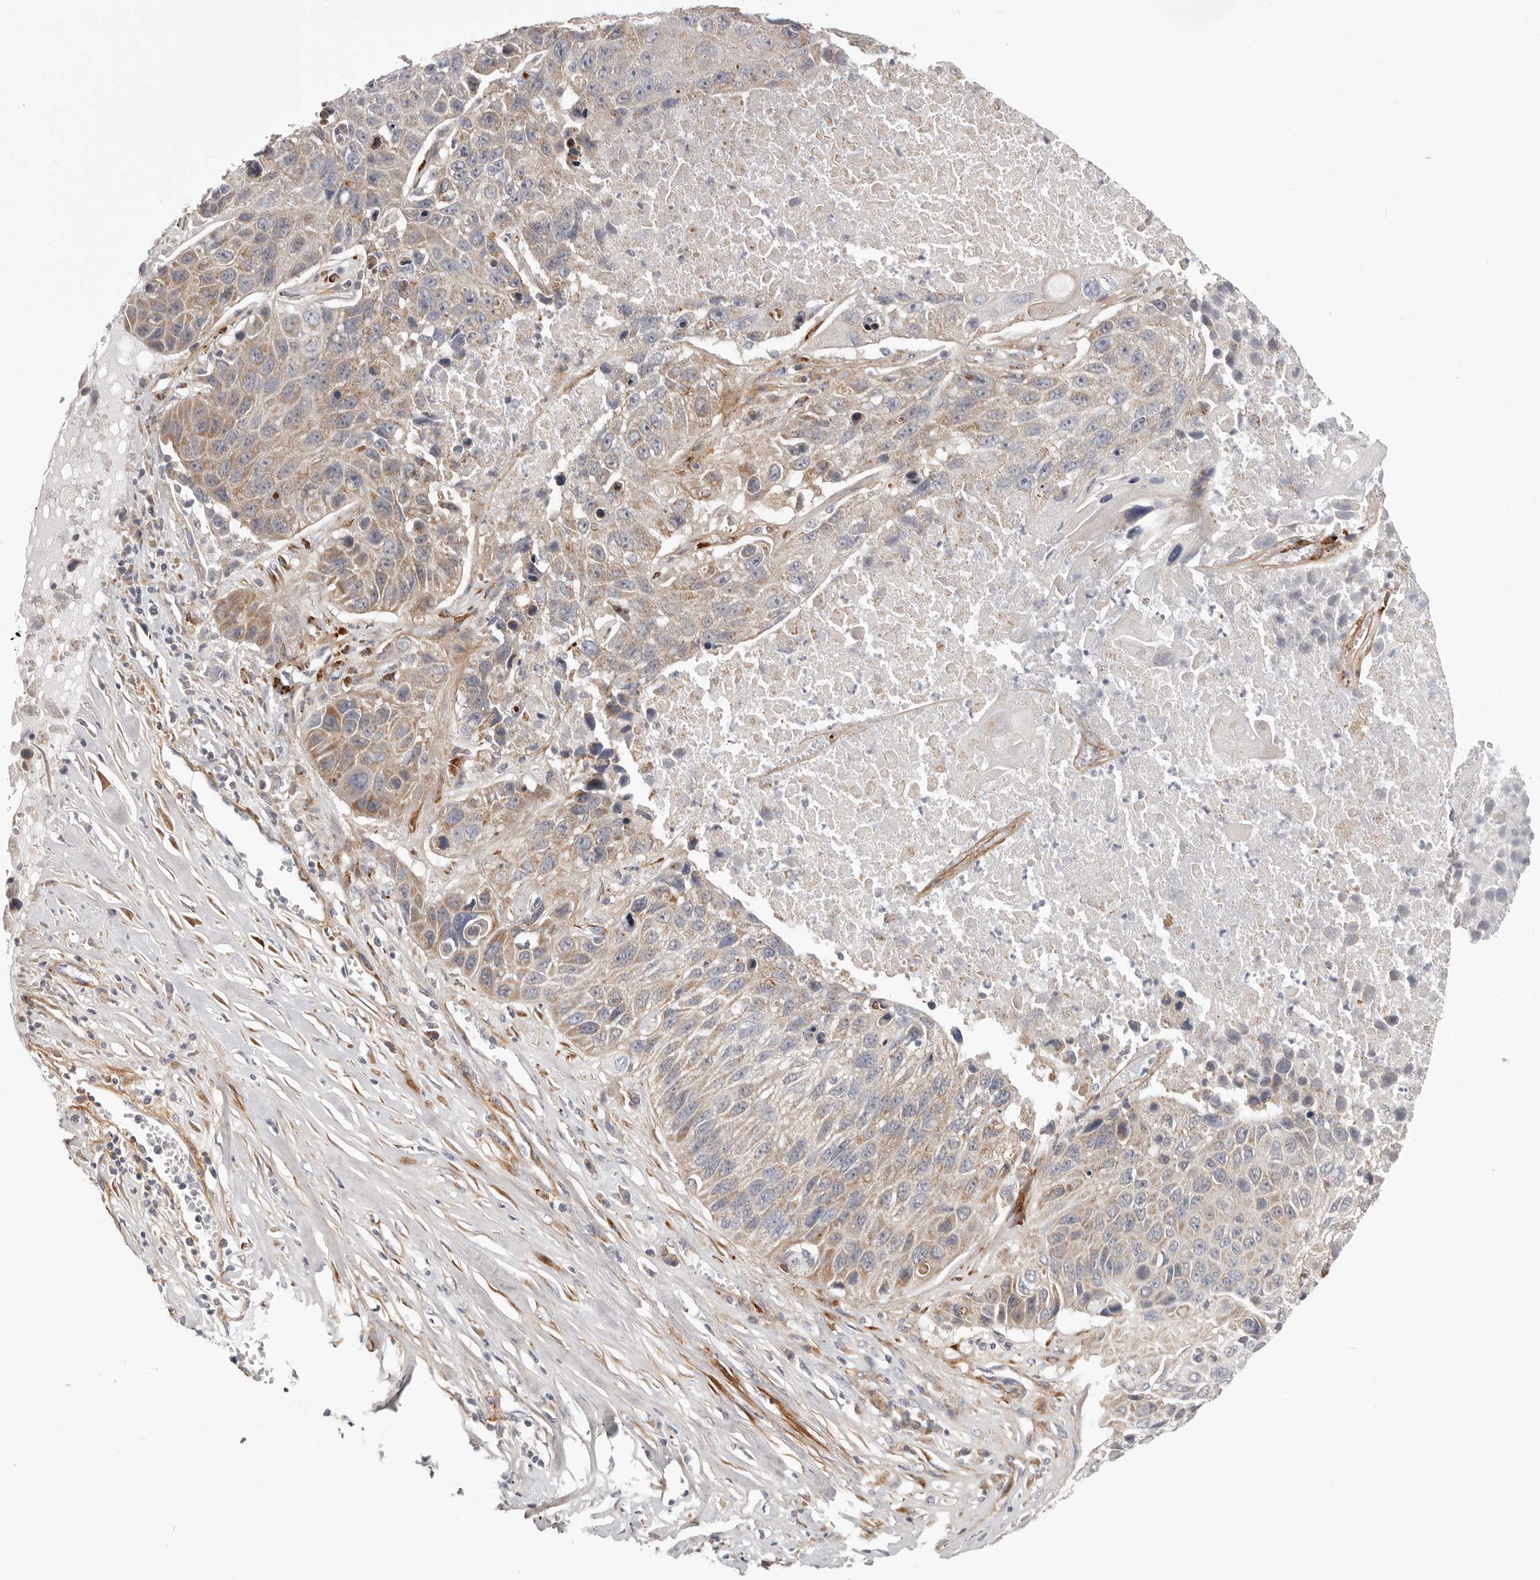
{"staining": {"intensity": "moderate", "quantity": "<25%", "location": "cytoplasmic/membranous"}, "tissue": "lung cancer", "cell_type": "Tumor cells", "image_type": "cancer", "snomed": [{"axis": "morphology", "description": "Squamous cell carcinoma, NOS"}, {"axis": "topography", "description": "Lung"}], "caption": "IHC of lung cancer (squamous cell carcinoma) exhibits low levels of moderate cytoplasmic/membranous positivity in approximately <25% of tumor cells.", "gene": "MRPS10", "patient": {"sex": "male", "age": 61}}